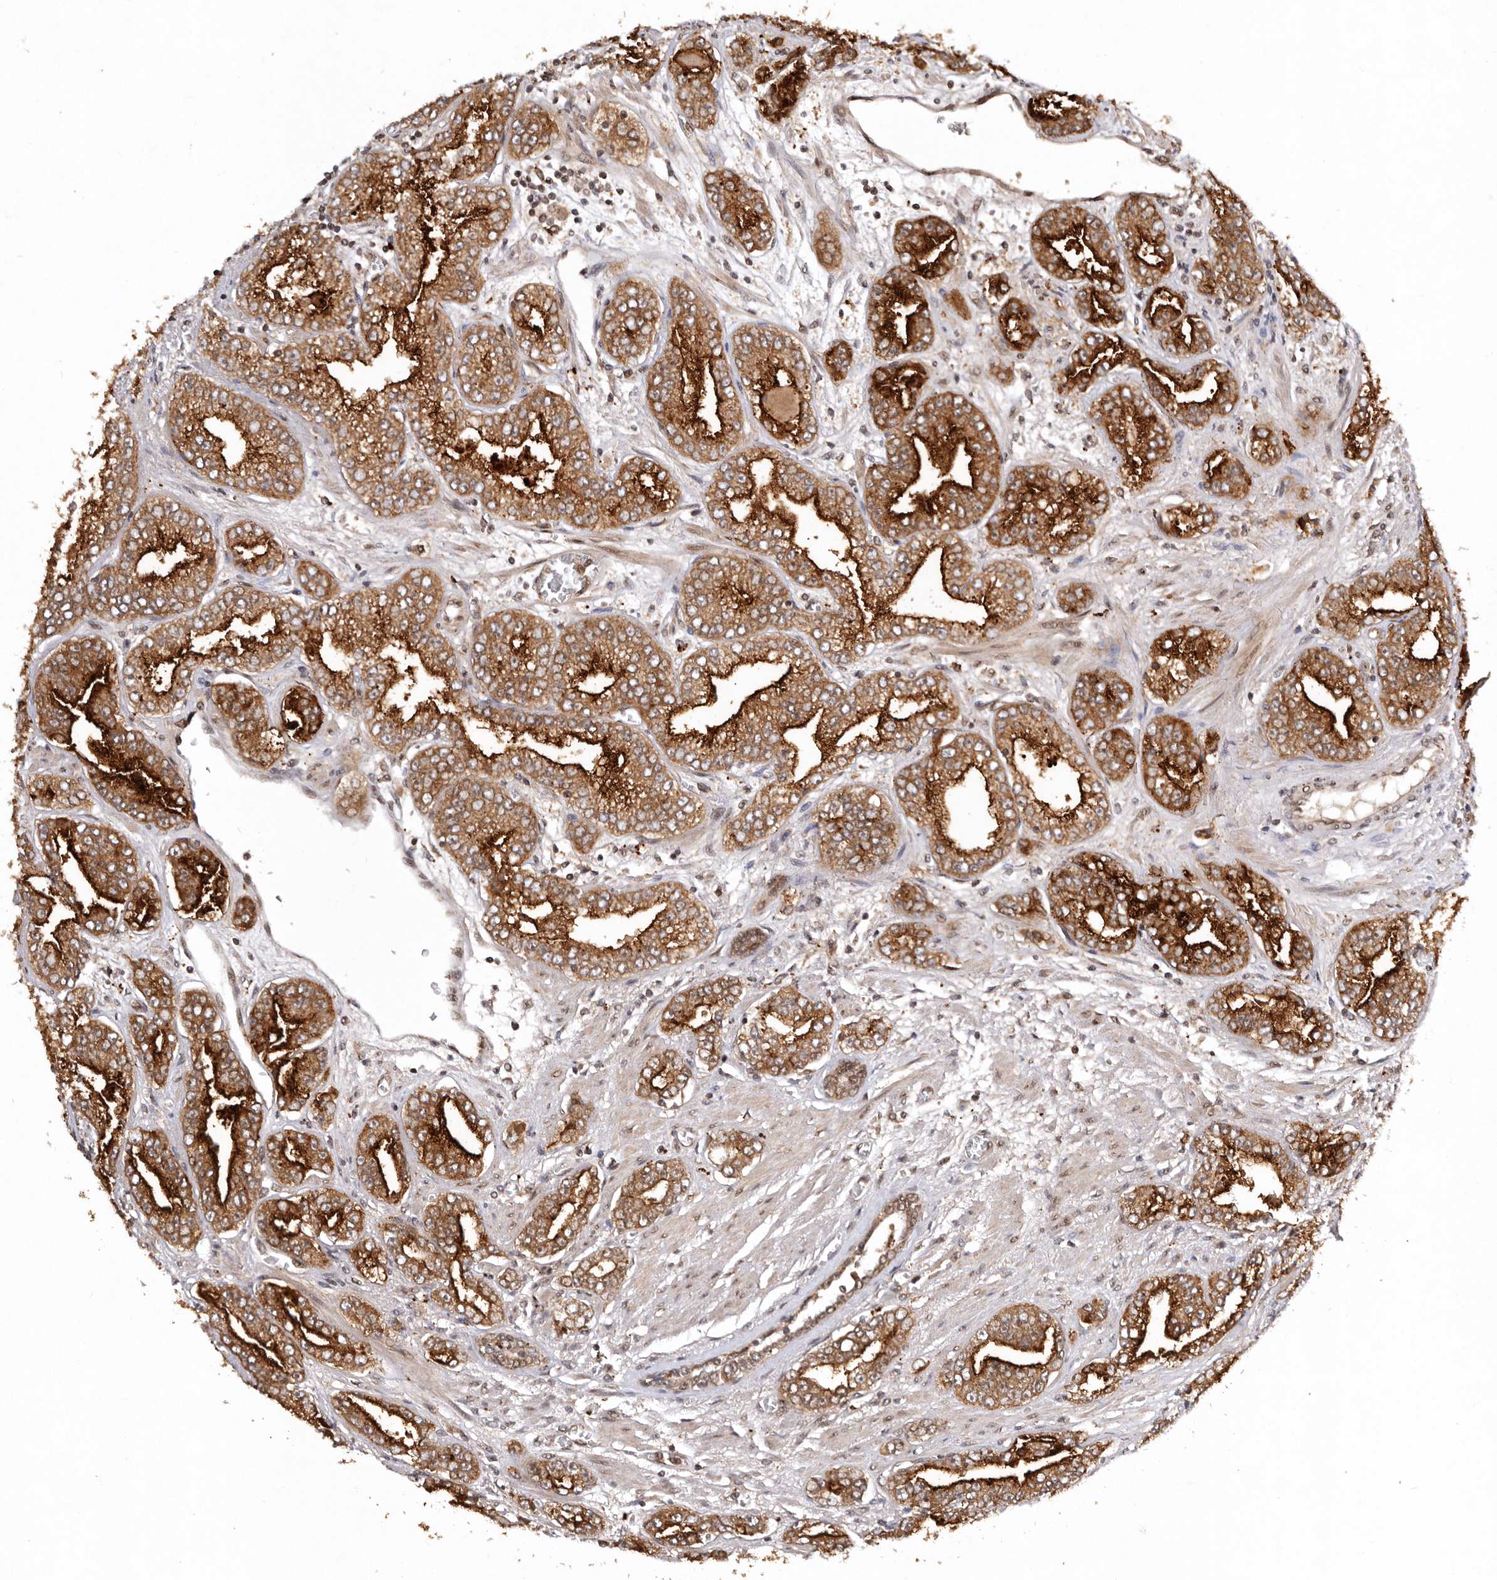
{"staining": {"intensity": "strong", "quantity": ">75%", "location": "cytoplasmic/membranous"}, "tissue": "prostate cancer", "cell_type": "Tumor cells", "image_type": "cancer", "snomed": [{"axis": "morphology", "description": "Adenocarcinoma, High grade"}, {"axis": "topography", "description": "Prostate"}], "caption": "Prostate cancer (high-grade adenocarcinoma) stained with a protein marker shows strong staining in tumor cells.", "gene": "TARS2", "patient": {"sex": "male", "age": 71}}